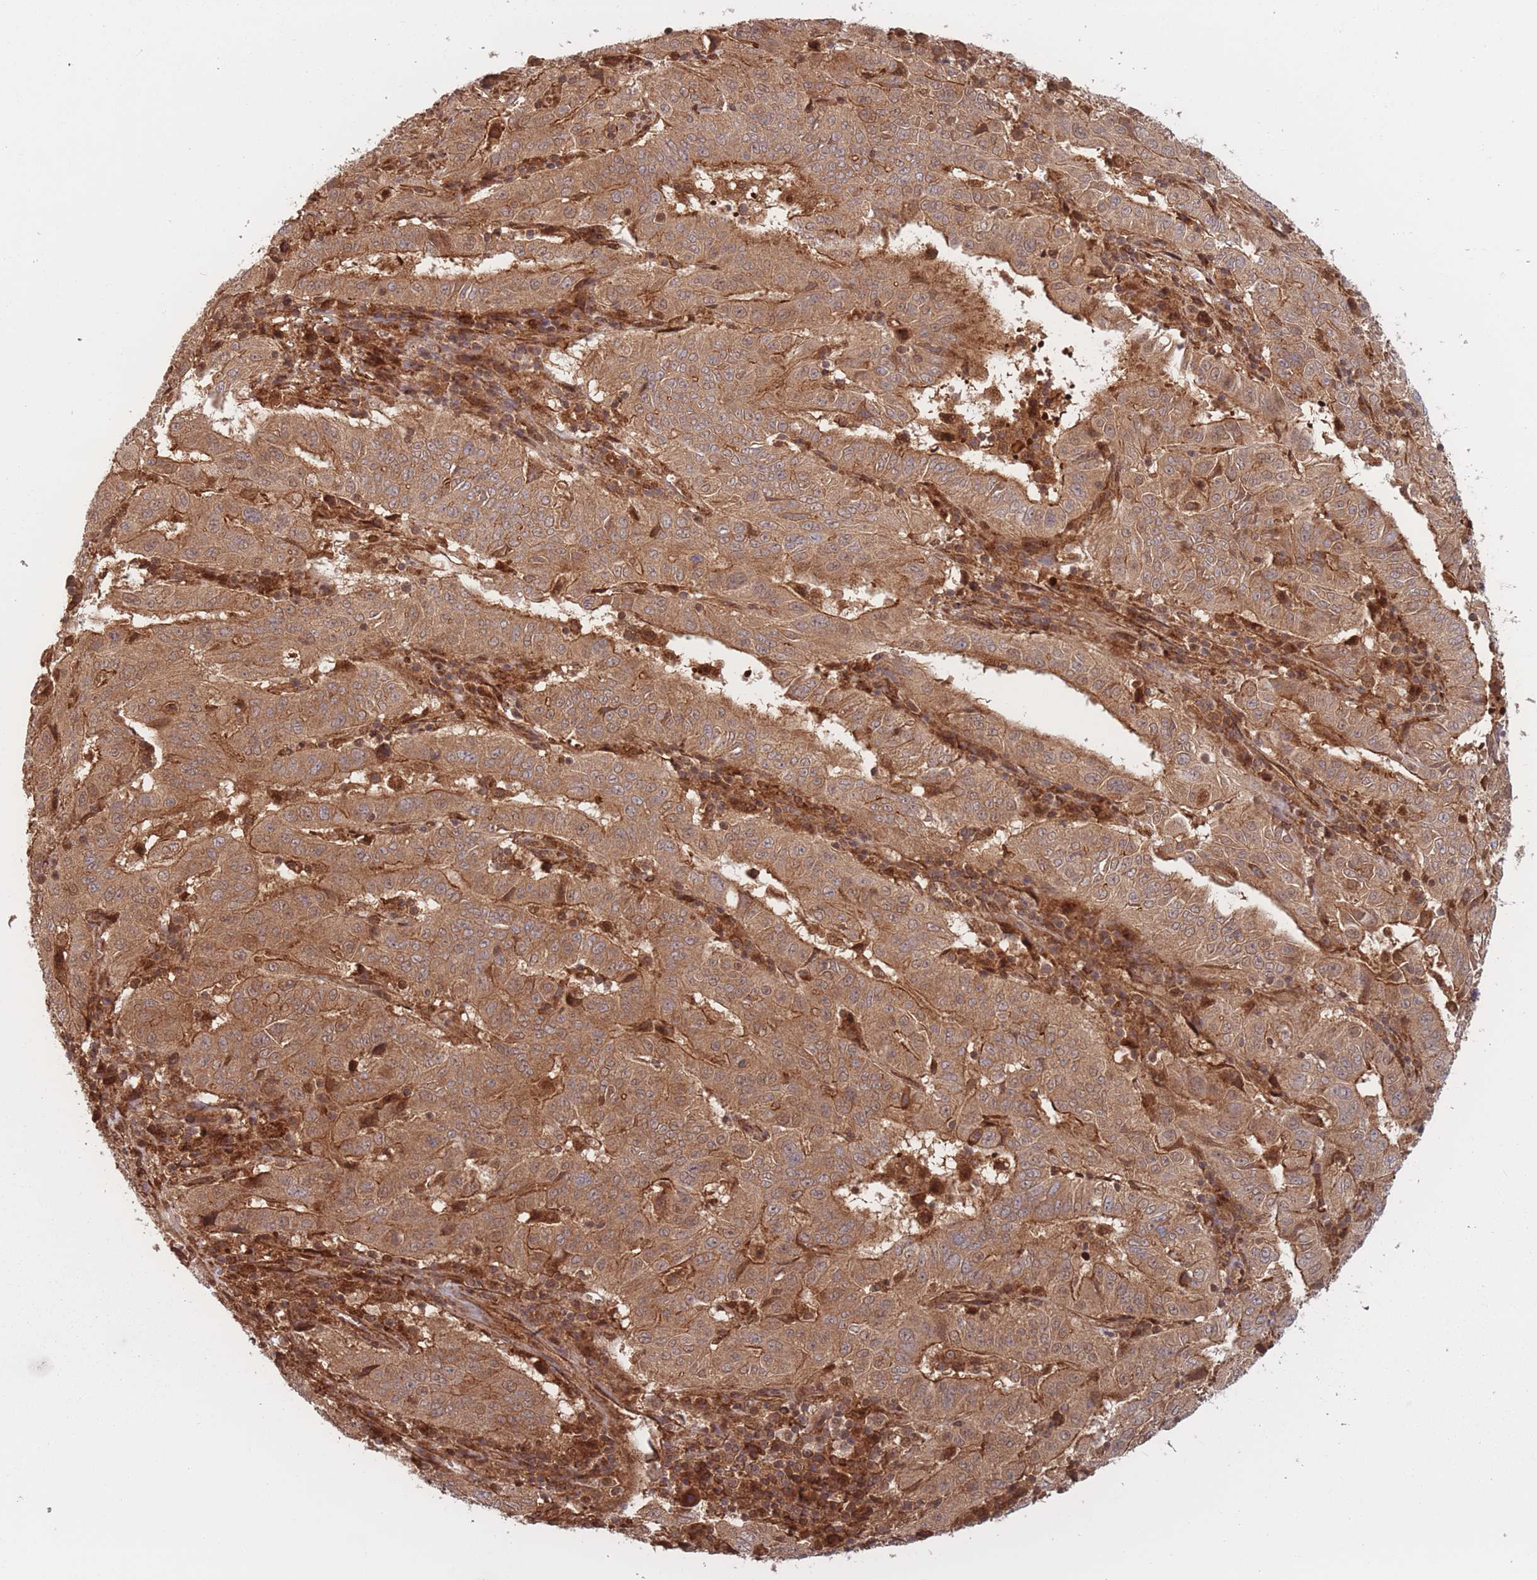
{"staining": {"intensity": "moderate", "quantity": ">75%", "location": "cytoplasmic/membranous"}, "tissue": "pancreatic cancer", "cell_type": "Tumor cells", "image_type": "cancer", "snomed": [{"axis": "morphology", "description": "Adenocarcinoma, NOS"}, {"axis": "topography", "description": "Pancreas"}], "caption": "Protein staining exhibits moderate cytoplasmic/membranous positivity in about >75% of tumor cells in pancreatic cancer.", "gene": "PODXL2", "patient": {"sex": "male", "age": 63}}